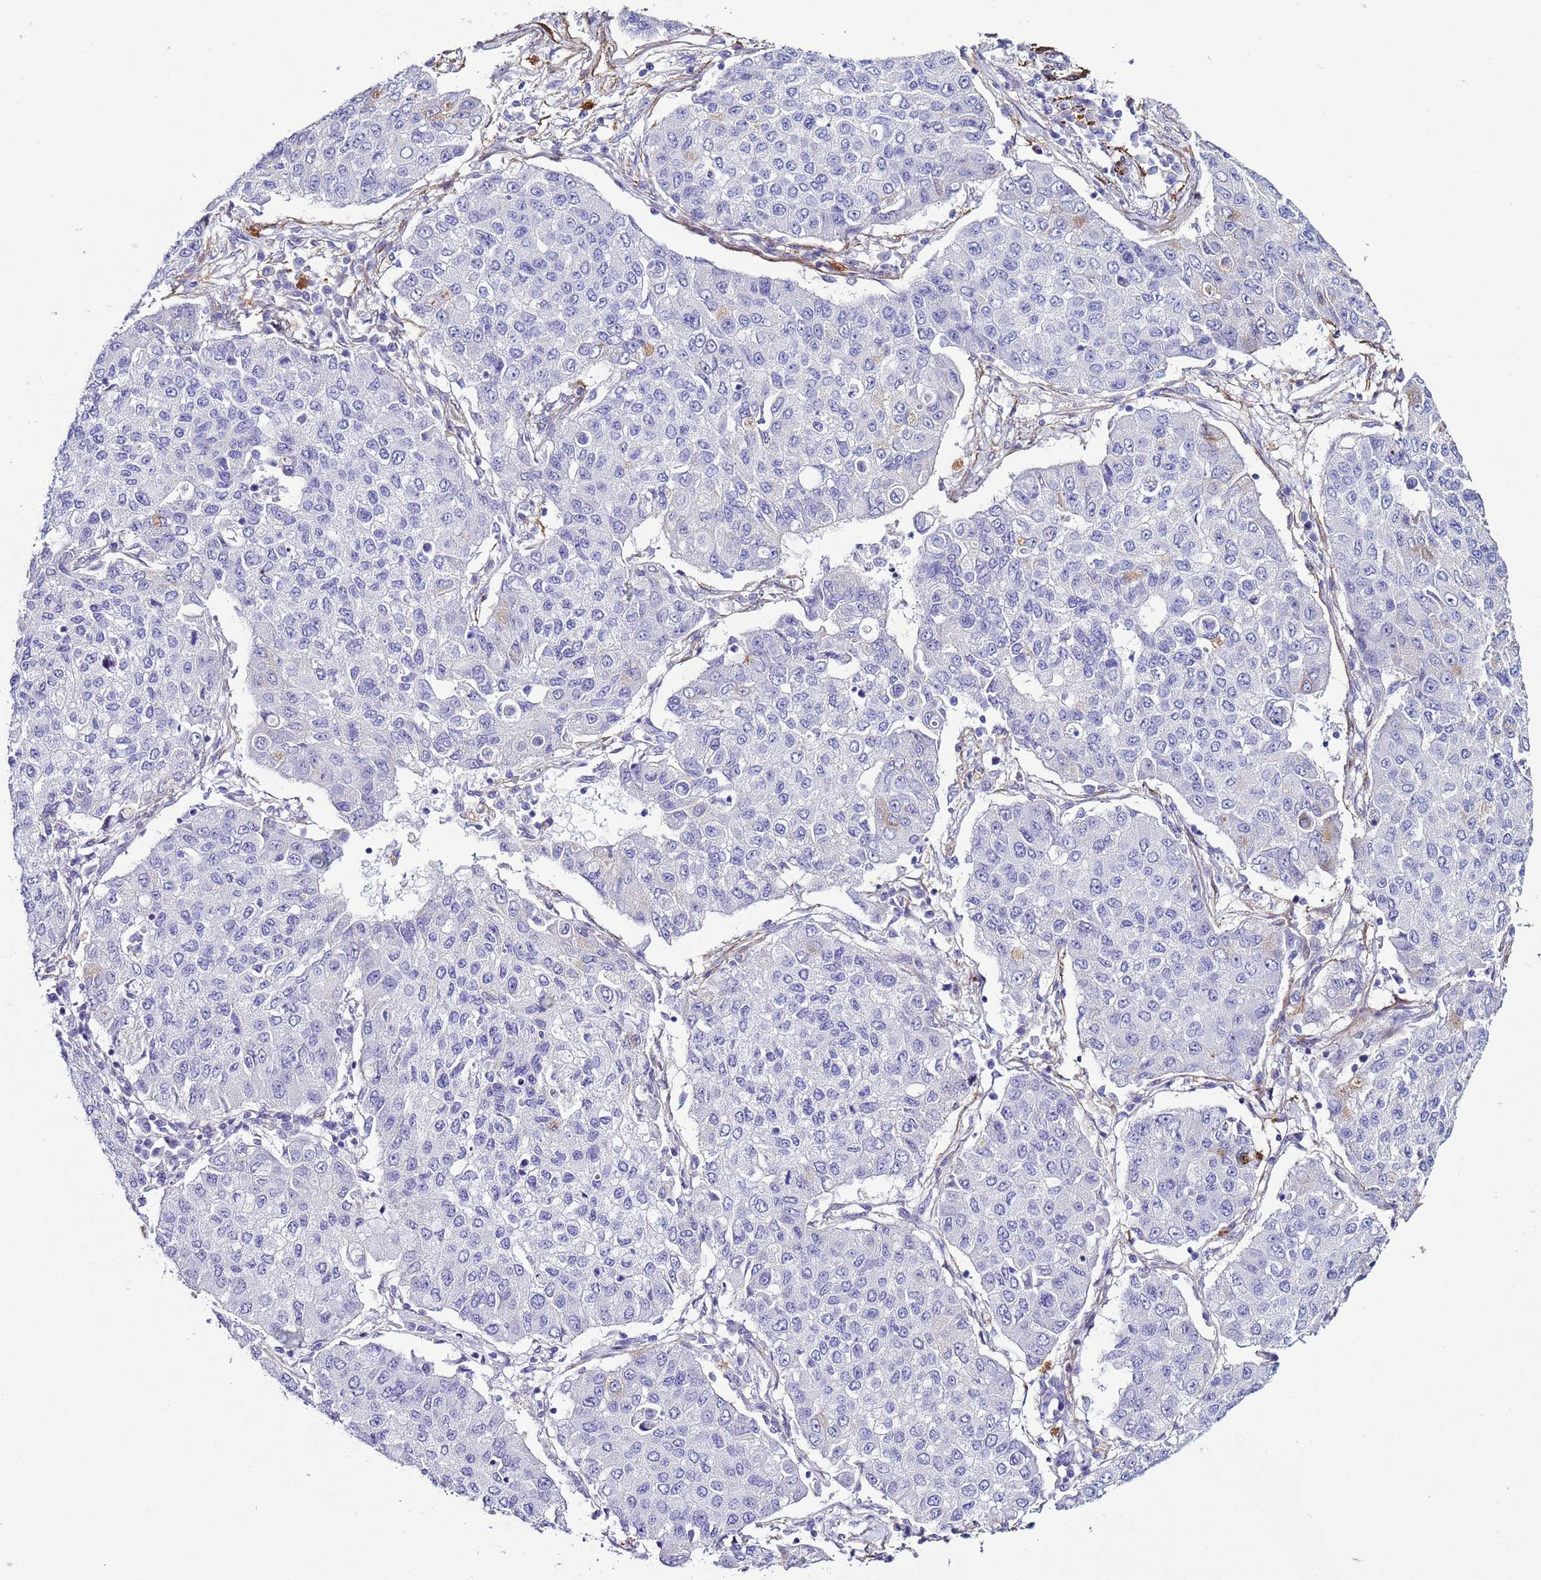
{"staining": {"intensity": "negative", "quantity": "none", "location": "none"}, "tissue": "lung cancer", "cell_type": "Tumor cells", "image_type": "cancer", "snomed": [{"axis": "morphology", "description": "Squamous cell carcinoma, NOS"}, {"axis": "topography", "description": "Lung"}], "caption": "High magnification brightfield microscopy of lung squamous cell carcinoma stained with DAB (3,3'-diaminobenzidine) (brown) and counterstained with hematoxylin (blue): tumor cells show no significant staining.", "gene": "RABL2B", "patient": {"sex": "male", "age": 74}}